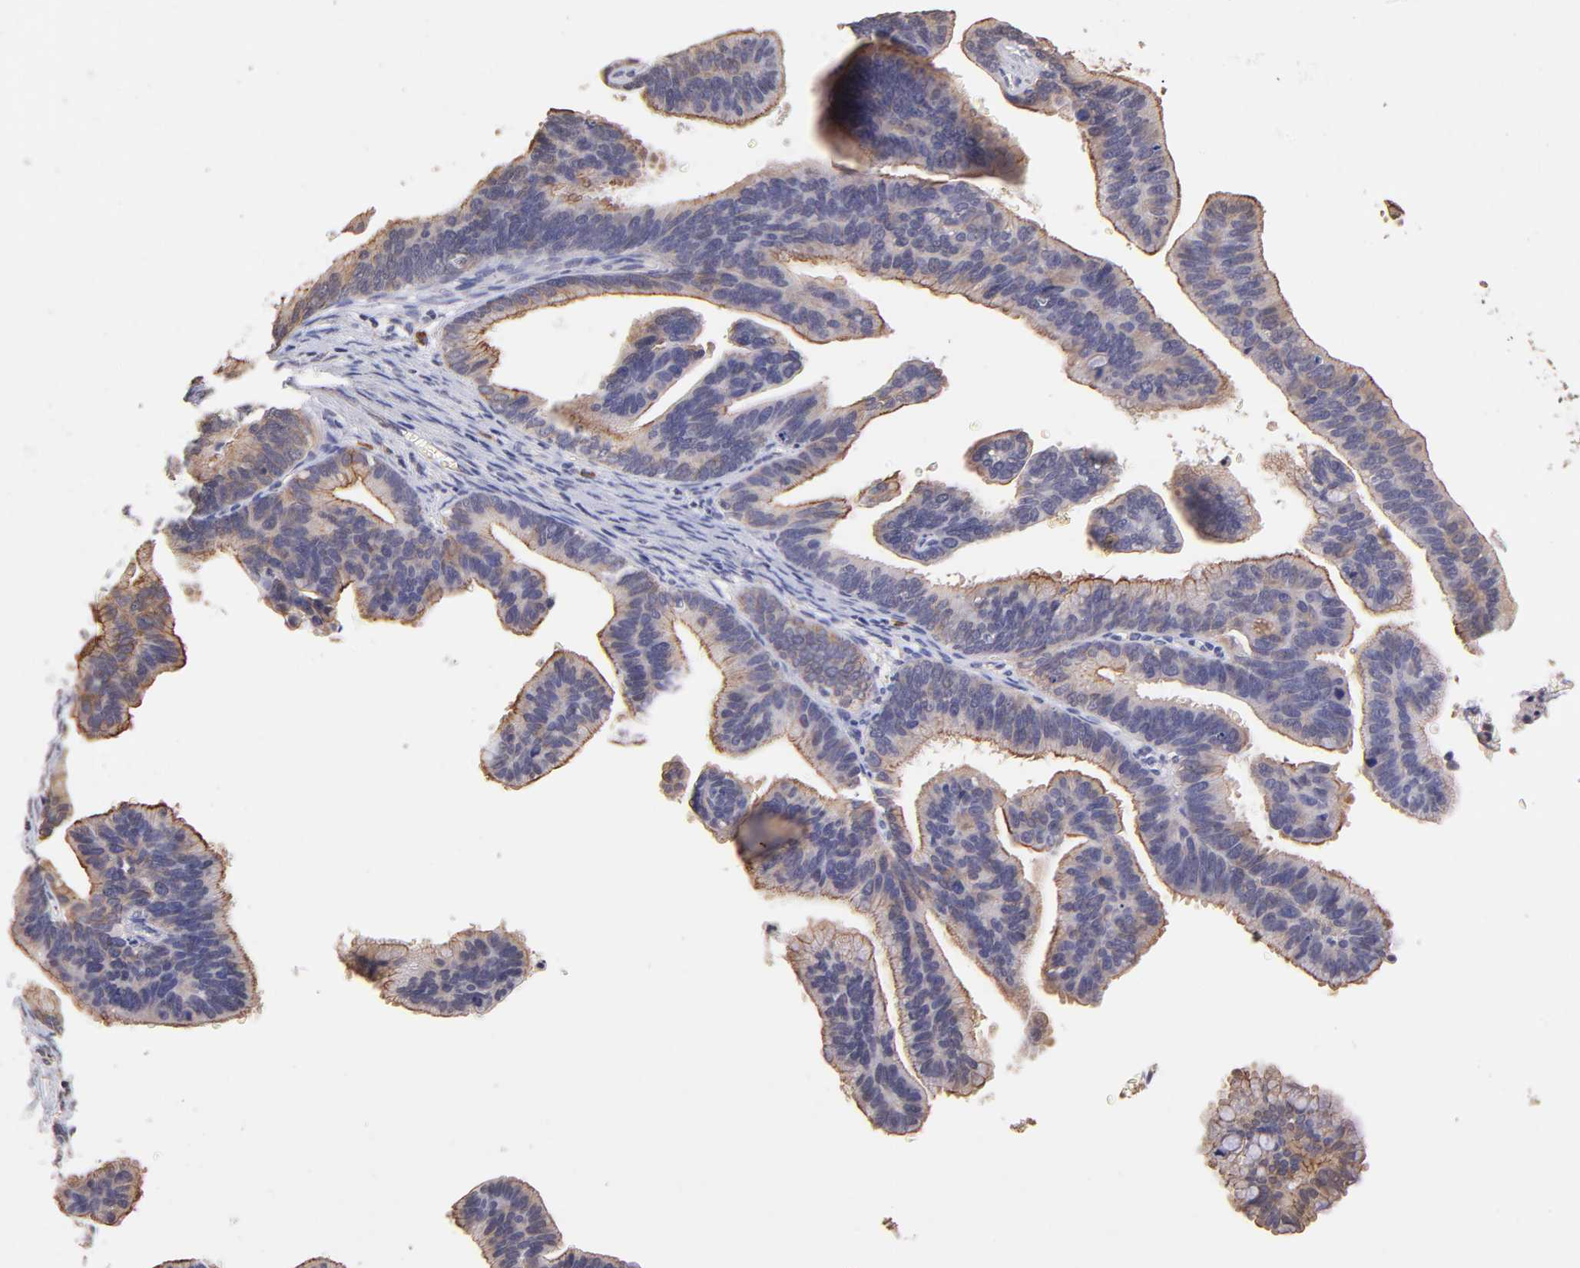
{"staining": {"intensity": "negative", "quantity": "none", "location": "none"}, "tissue": "cervical cancer", "cell_type": "Tumor cells", "image_type": "cancer", "snomed": [{"axis": "morphology", "description": "Adenocarcinoma, NOS"}, {"axis": "topography", "description": "Cervix"}], "caption": "Image shows no significant protein expression in tumor cells of cervical cancer.", "gene": "RNASEL", "patient": {"sex": "female", "age": 47}}